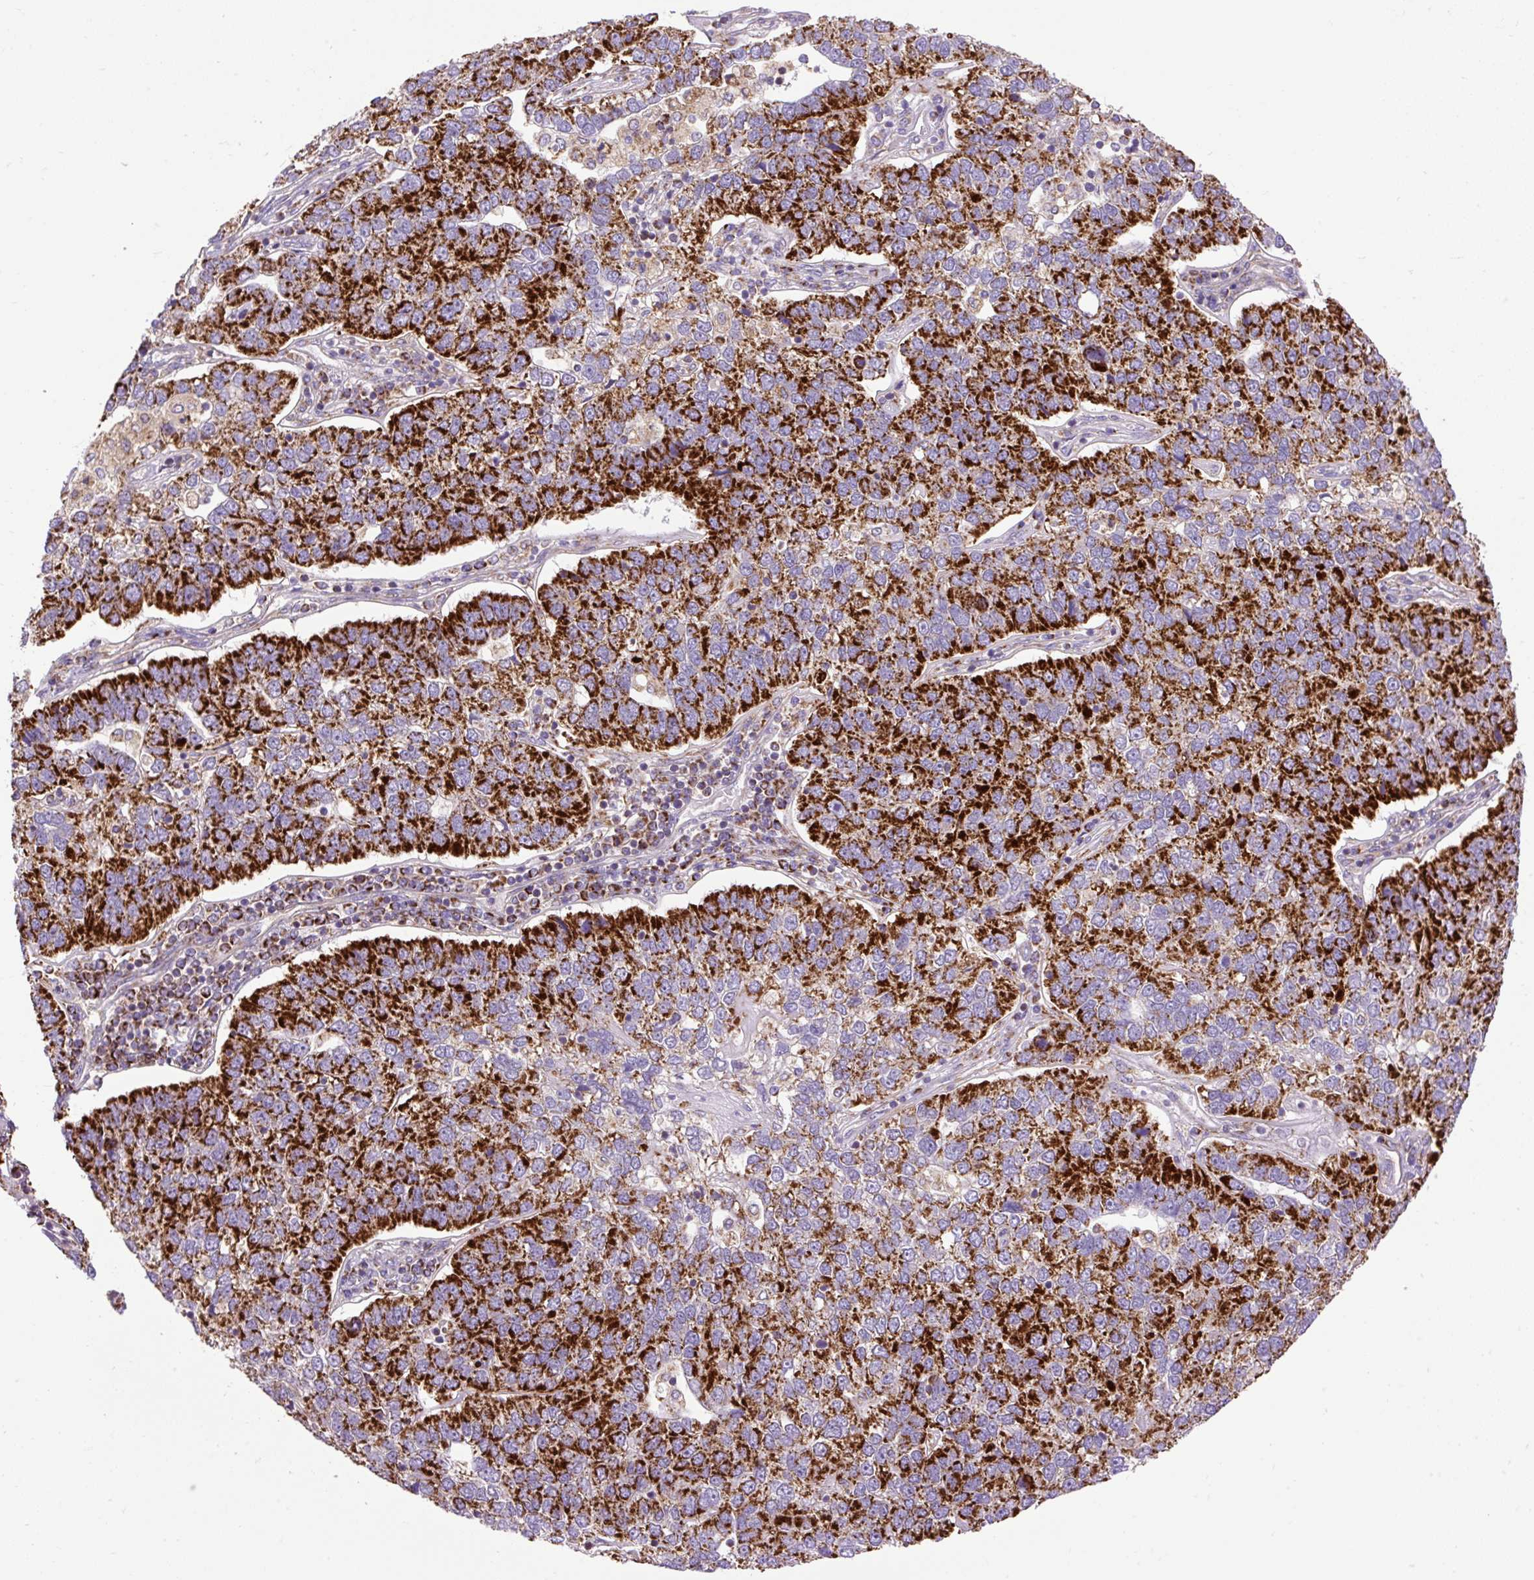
{"staining": {"intensity": "strong", "quantity": ">75%", "location": "cytoplasmic/membranous"}, "tissue": "pancreatic cancer", "cell_type": "Tumor cells", "image_type": "cancer", "snomed": [{"axis": "morphology", "description": "Adenocarcinoma, NOS"}, {"axis": "topography", "description": "Pancreas"}], "caption": "A high amount of strong cytoplasmic/membranous expression is identified in about >75% of tumor cells in pancreatic adenocarcinoma tissue. (DAB = brown stain, brightfield microscopy at high magnification).", "gene": "TOMM40", "patient": {"sex": "female", "age": 61}}